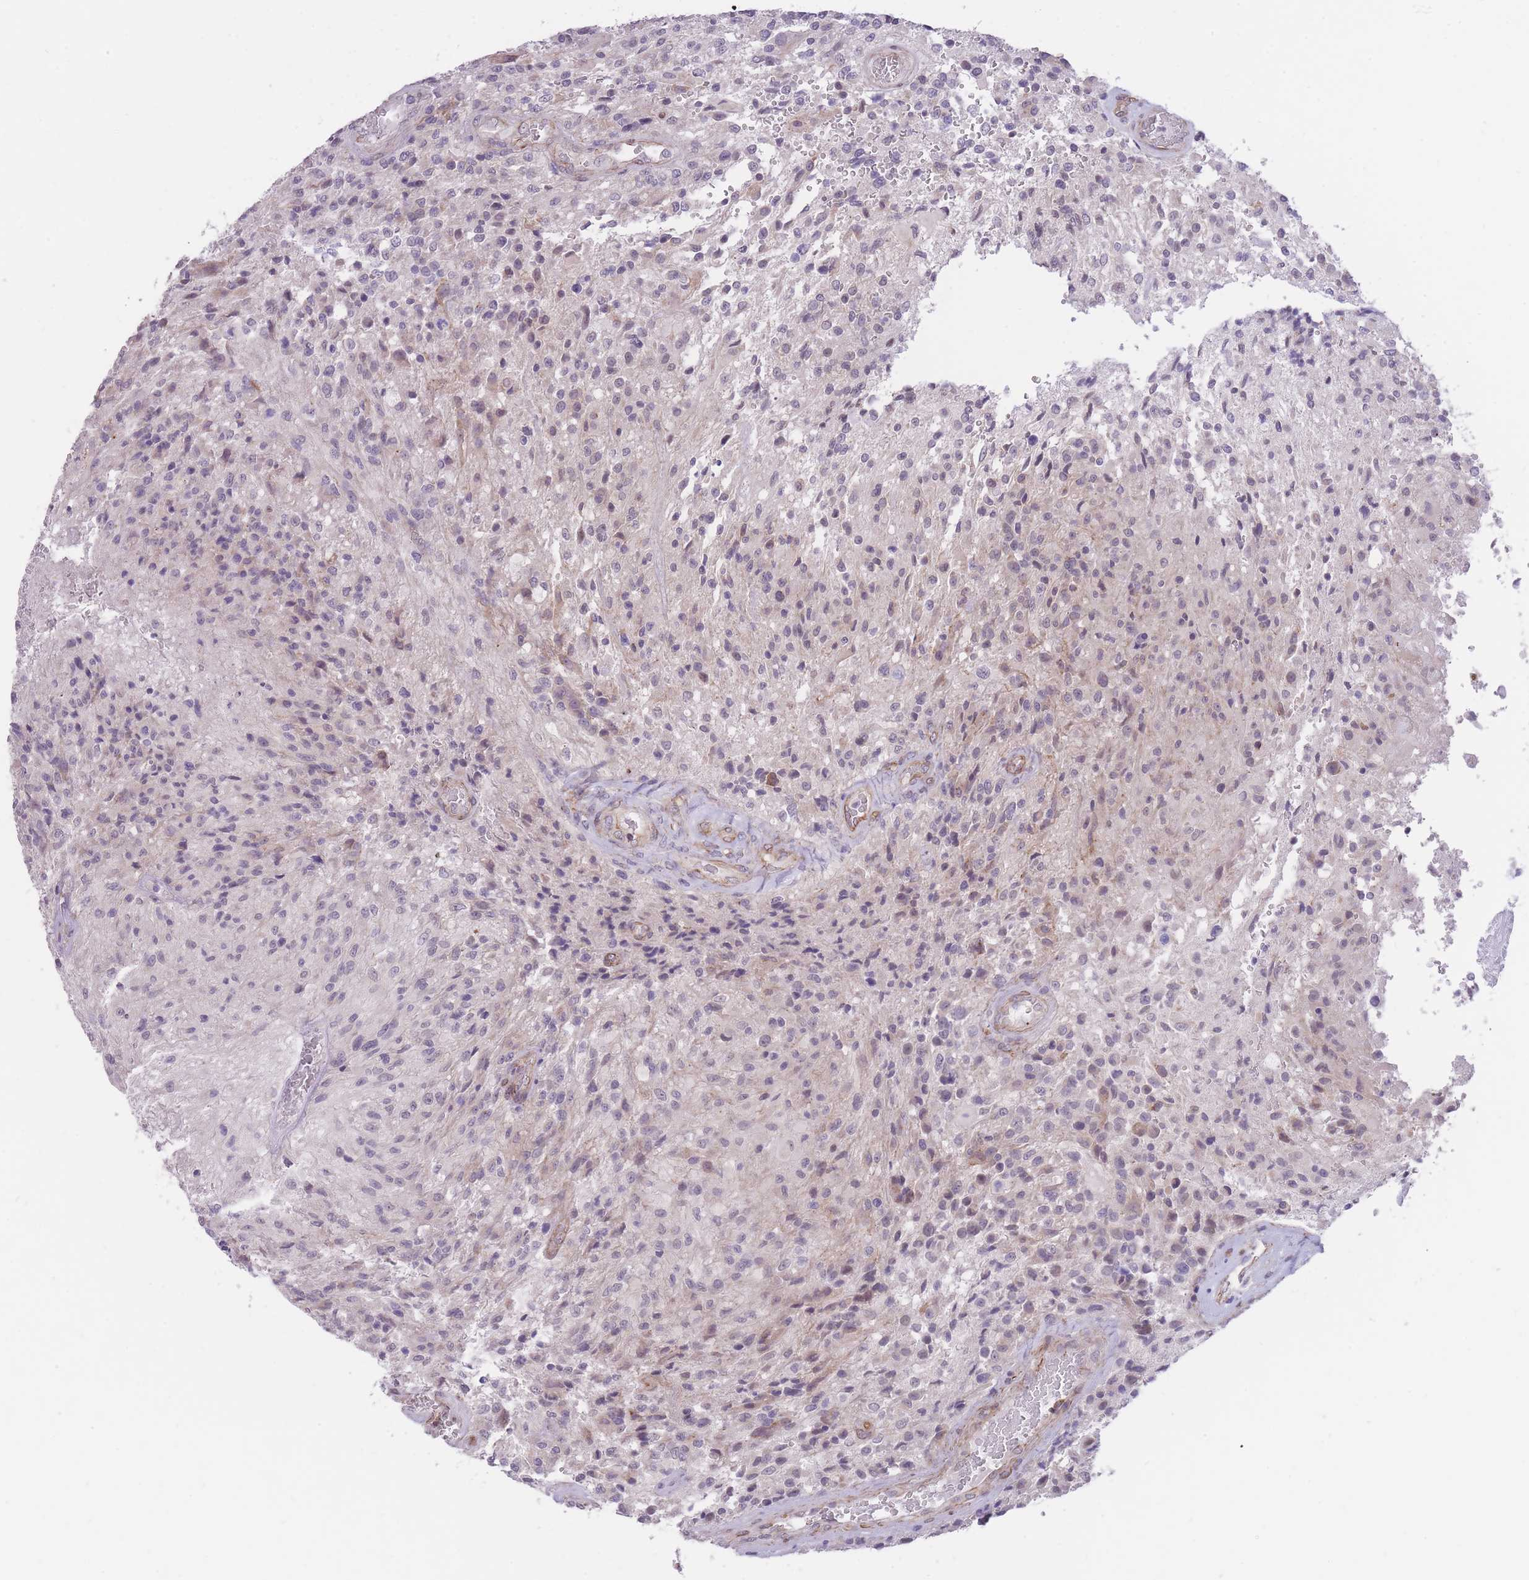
{"staining": {"intensity": "negative", "quantity": "none", "location": "none"}, "tissue": "glioma", "cell_type": "Tumor cells", "image_type": "cancer", "snomed": [{"axis": "morphology", "description": "Normal tissue, NOS"}, {"axis": "morphology", "description": "Glioma, malignant, High grade"}, {"axis": "topography", "description": "Cerebral cortex"}], "caption": "Human glioma stained for a protein using IHC reveals no positivity in tumor cells.", "gene": "QTRT1", "patient": {"sex": "male", "age": 56}}